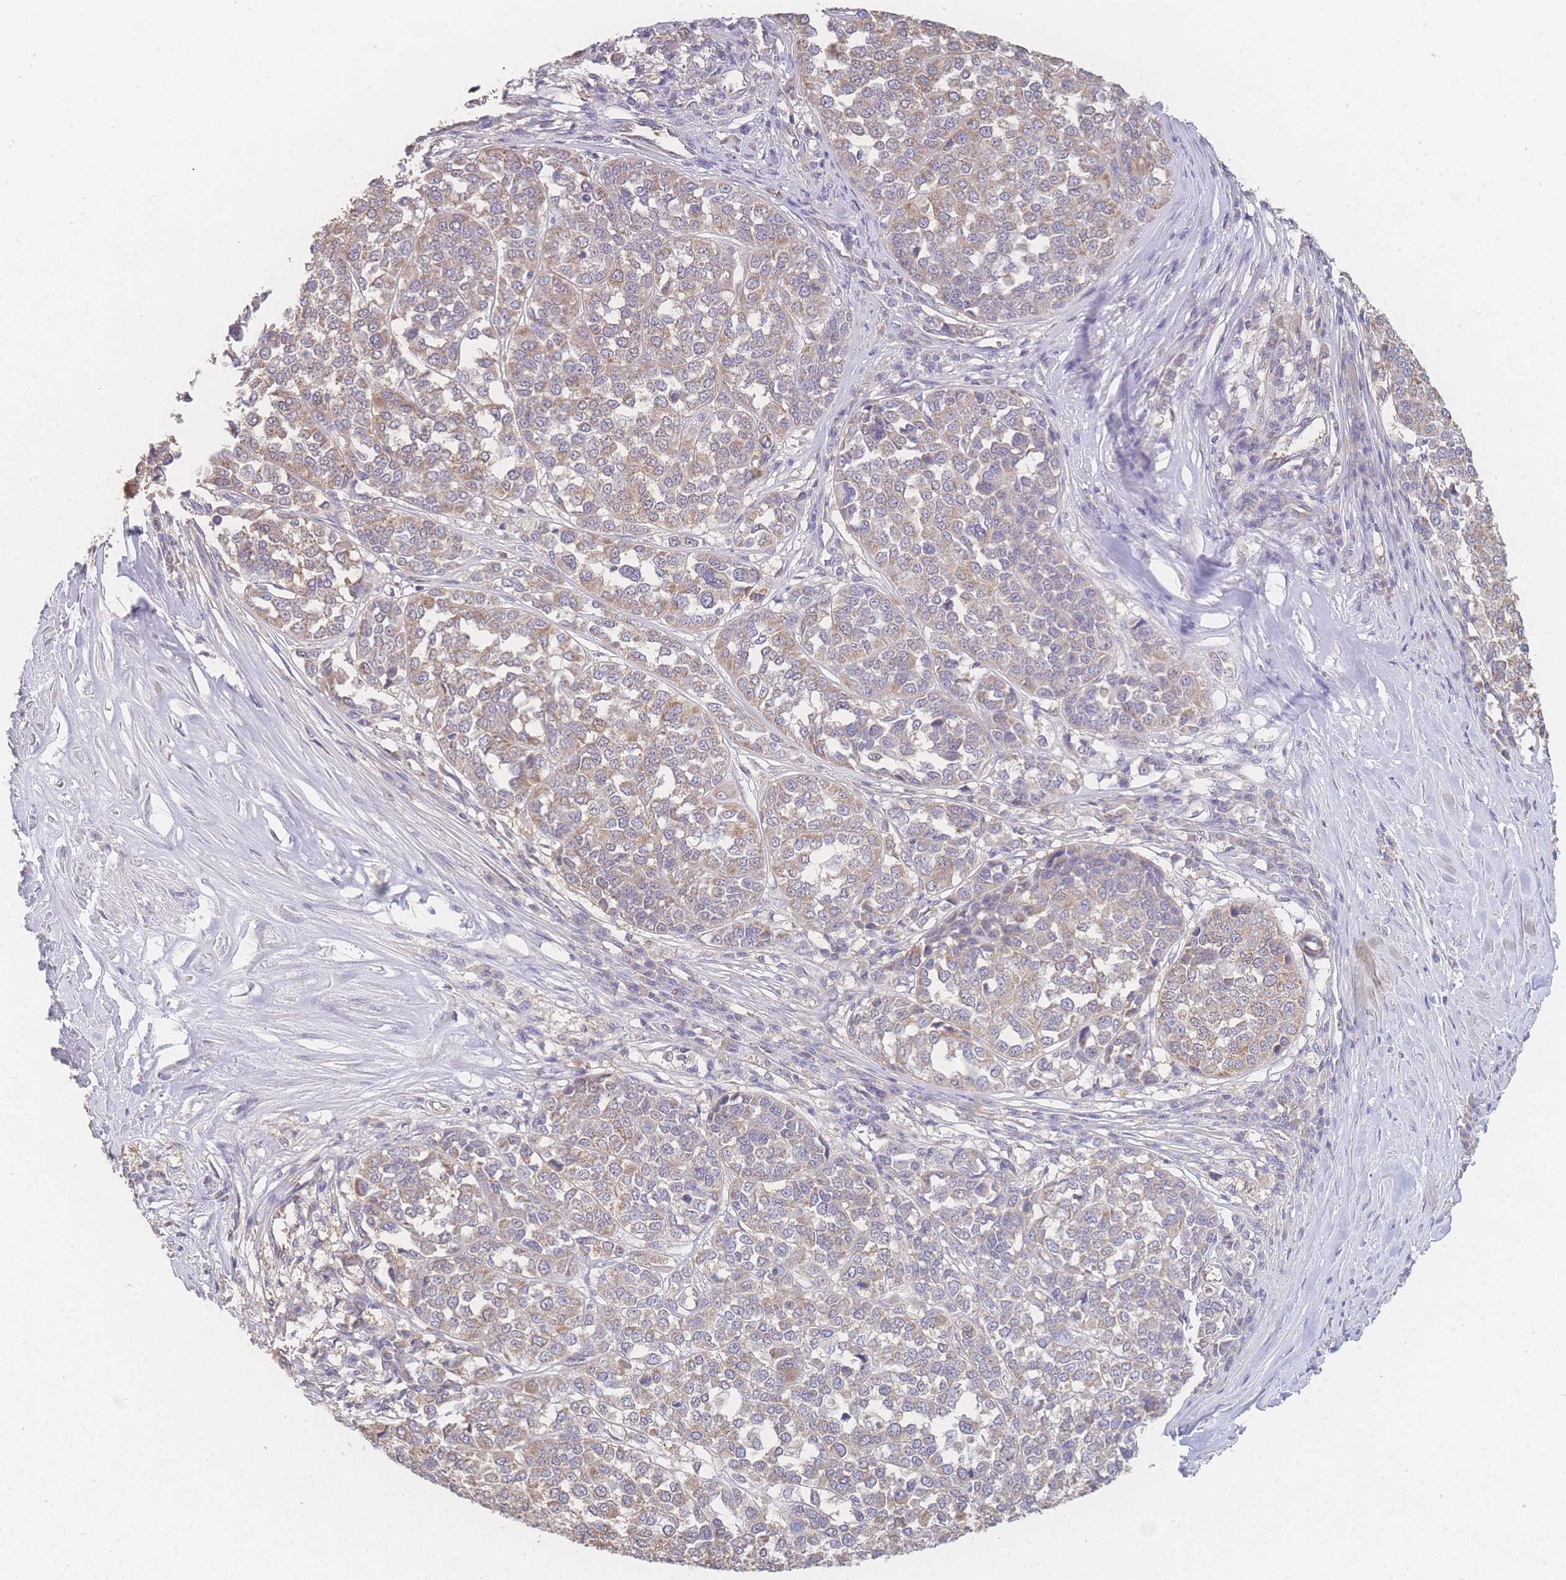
{"staining": {"intensity": "weak", "quantity": ">75%", "location": "cytoplasmic/membranous"}, "tissue": "melanoma", "cell_type": "Tumor cells", "image_type": "cancer", "snomed": [{"axis": "morphology", "description": "Malignant melanoma, Metastatic site"}, {"axis": "topography", "description": "Lymph node"}], "caption": "Immunohistochemical staining of melanoma shows low levels of weak cytoplasmic/membranous protein staining in approximately >75% of tumor cells.", "gene": "GIPR", "patient": {"sex": "male", "age": 44}}